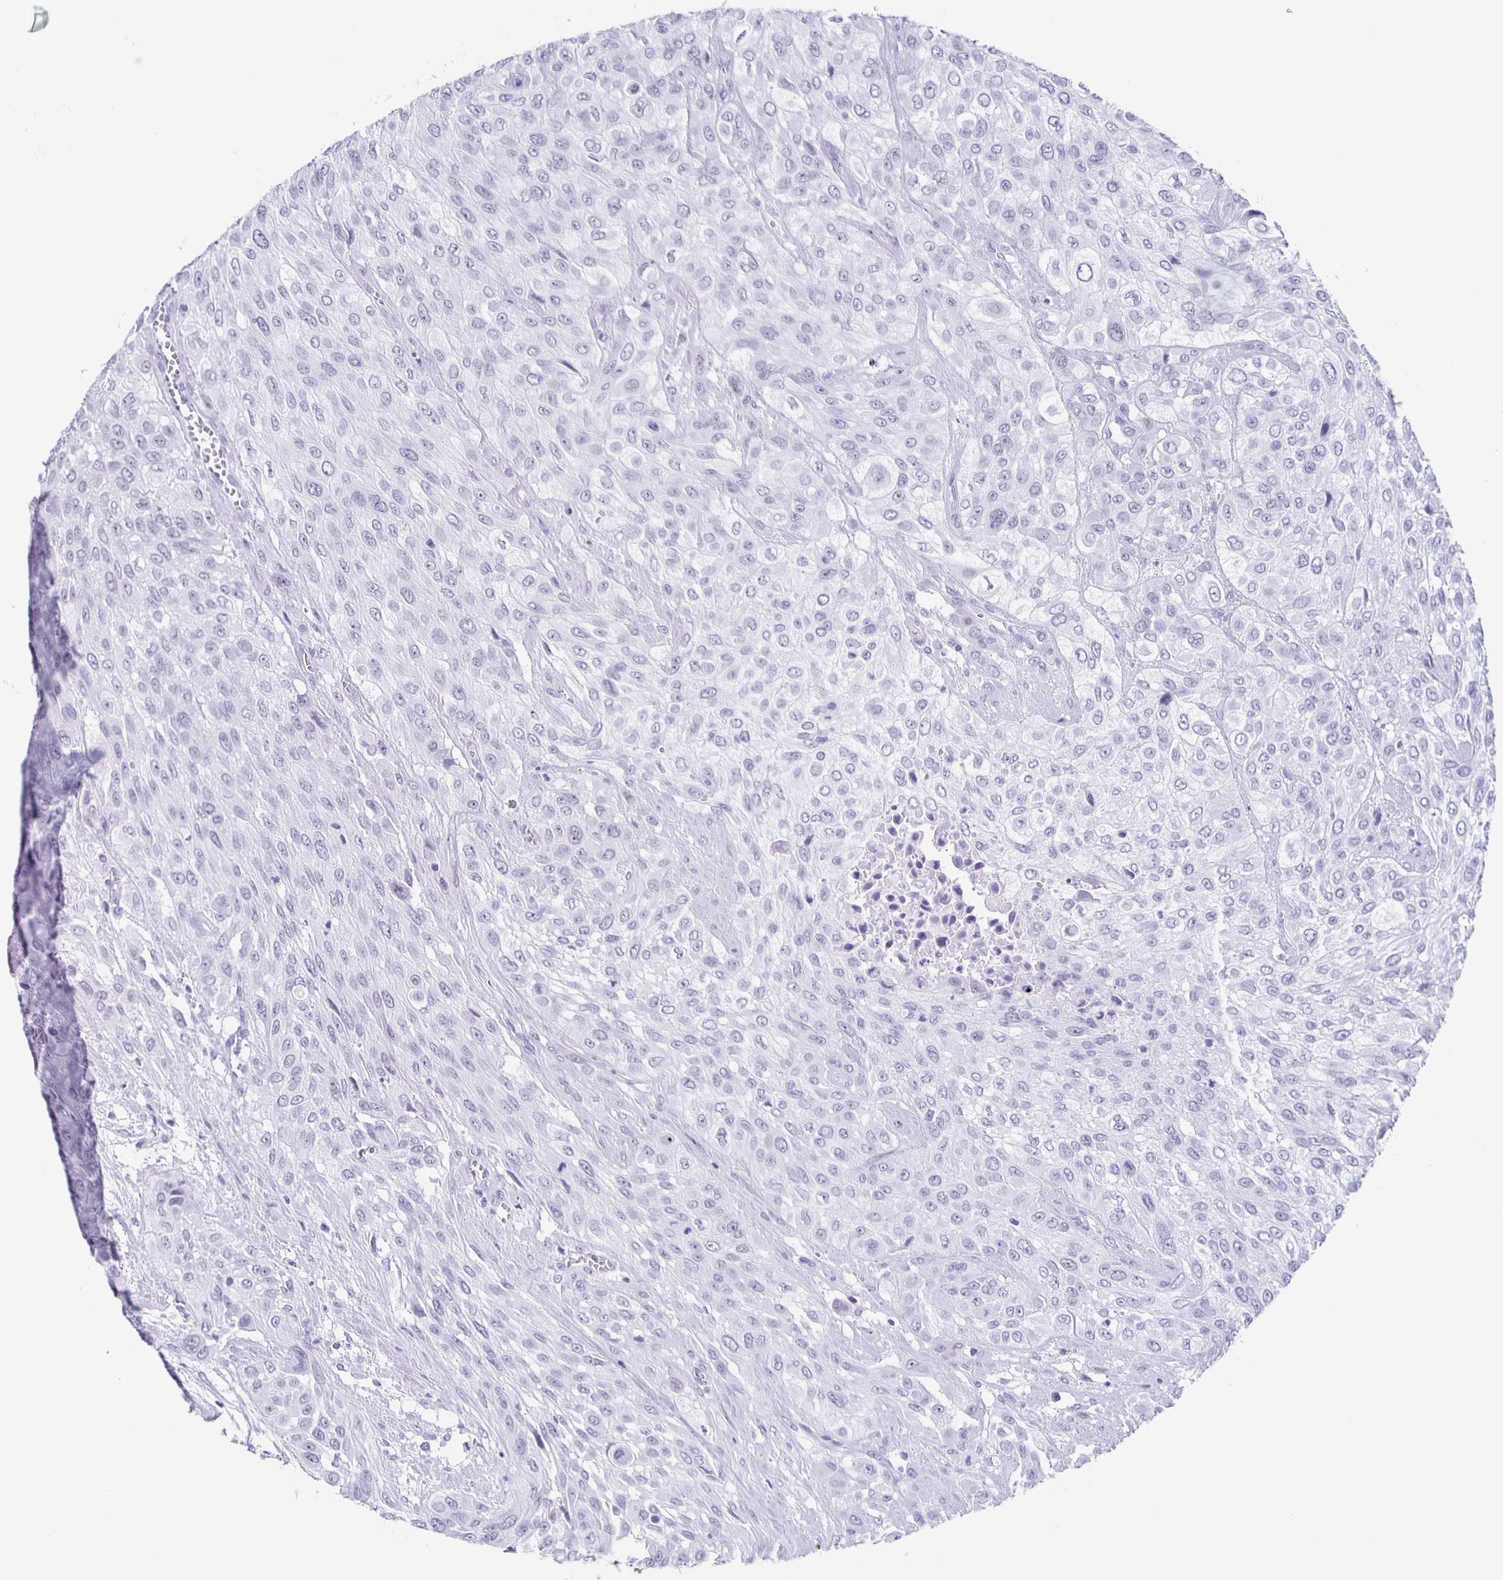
{"staining": {"intensity": "negative", "quantity": "none", "location": "none"}, "tissue": "urothelial cancer", "cell_type": "Tumor cells", "image_type": "cancer", "snomed": [{"axis": "morphology", "description": "Urothelial carcinoma, High grade"}, {"axis": "topography", "description": "Urinary bladder"}], "caption": "Tumor cells show no significant positivity in urothelial carcinoma (high-grade).", "gene": "TPPP", "patient": {"sex": "male", "age": 57}}